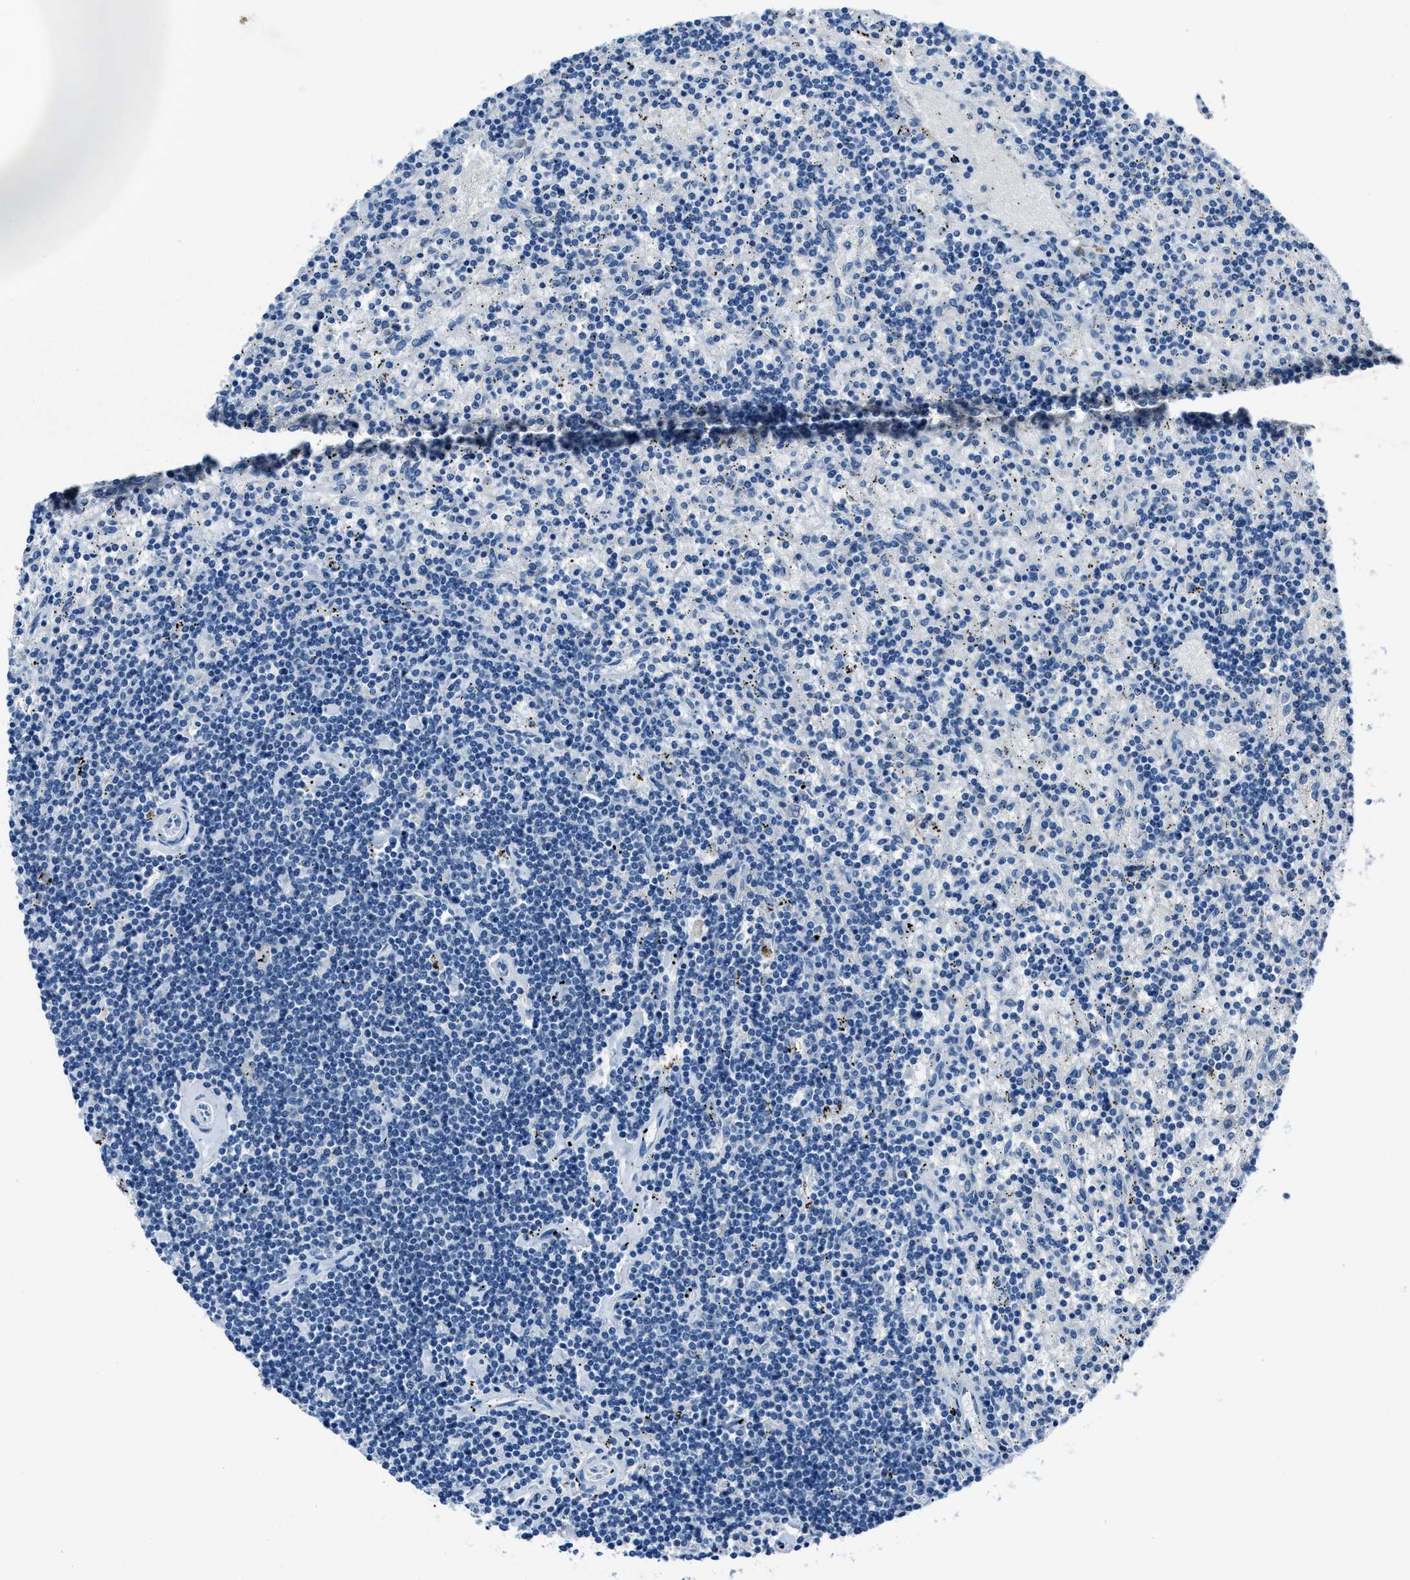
{"staining": {"intensity": "negative", "quantity": "none", "location": "none"}, "tissue": "lymphoma", "cell_type": "Tumor cells", "image_type": "cancer", "snomed": [{"axis": "morphology", "description": "Malignant lymphoma, non-Hodgkin's type, Low grade"}, {"axis": "topography", "description": "Spleen"}], "caption": "Immunohistochemical staining of human lymphoma exhibits no significant positivity in tumor cells.", "gene": "ADAM2", "patient": {"sex": "male", "age": 76}}